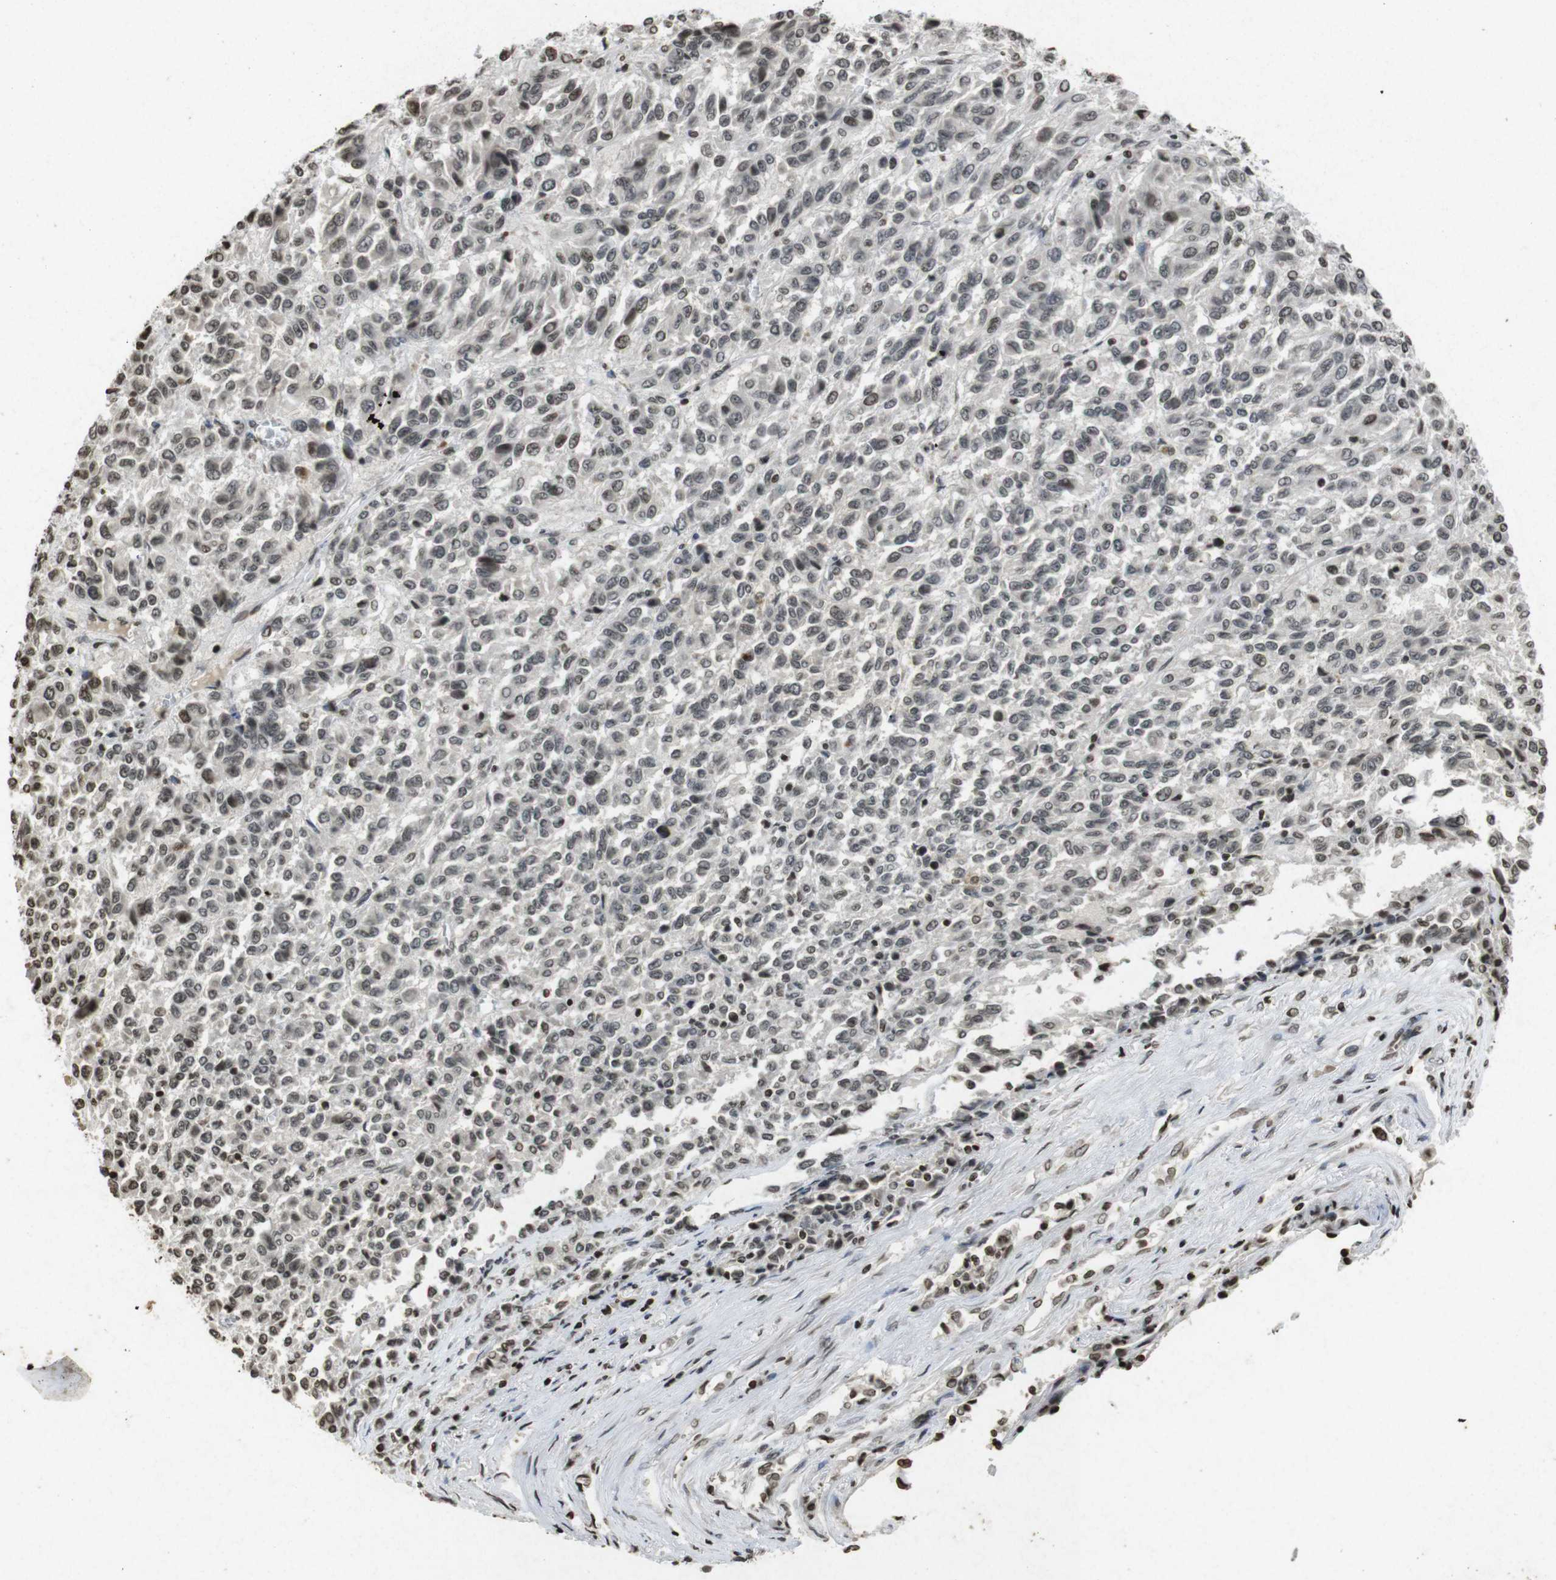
{"staining": {"intensity": "moderate", "quantity": "<25%", "location": "cytoplasmic/membranous,nuclear"}, "tissue": "melanoma", "cell_type": "Tumor cells", "image_type": "cancer", "snomed": [{"axis": "morphology", "description": "Malignant melanoma, Metastatic site"}, {"axis": "topography", "description": "Lung"}], "caption": "Moderate cytoplasmic/membranous and nuclear staining for a protein is seen in about <25% of tumor cells of melanoma using immunohistochemistry (IHC).", "gene": "FOXA3", "patient": {"sex": "male", "age": 64}}